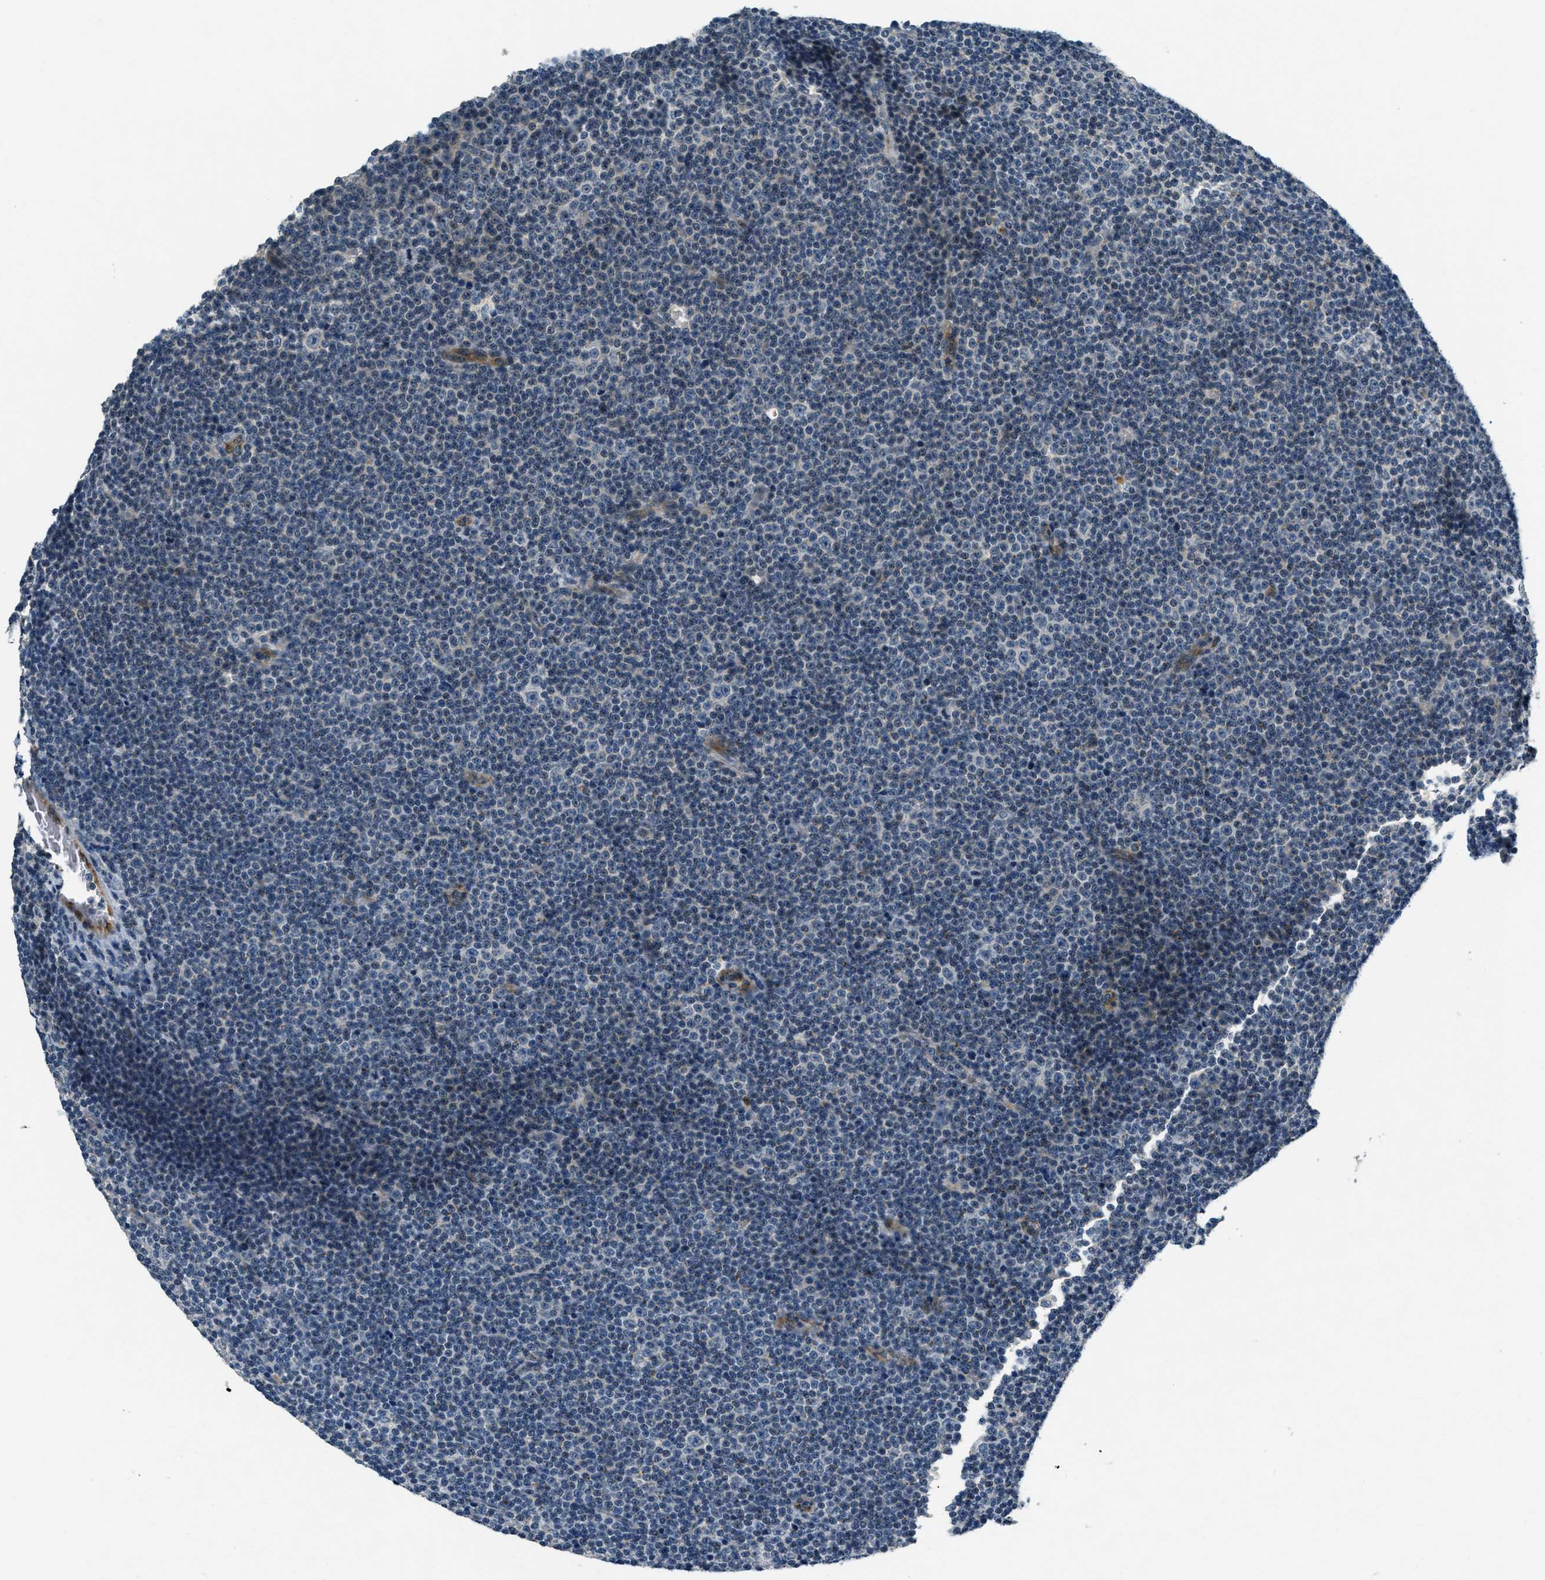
{"staining": {"intensity": "negative", "quantity": "none", "location": "none"}, "tissue": "lymphoma", "cell_type": "Tumor cells", "image_type": "cancer", "snomed": [{"axis": "morphology", "description": "Malignant lymphoma, non-Hodgkin's type, Low grade"}, {"axis": "topography", "description": "Lymph node"}], "caption": "This is a photomicrograph of IHC staining of malignant lymphoma, non-Hodgkin's type (low-grade), which shows no positivity in tumor cells.", "gene": "RAB3D", "patient": {"sex": "female", "age": 67}}